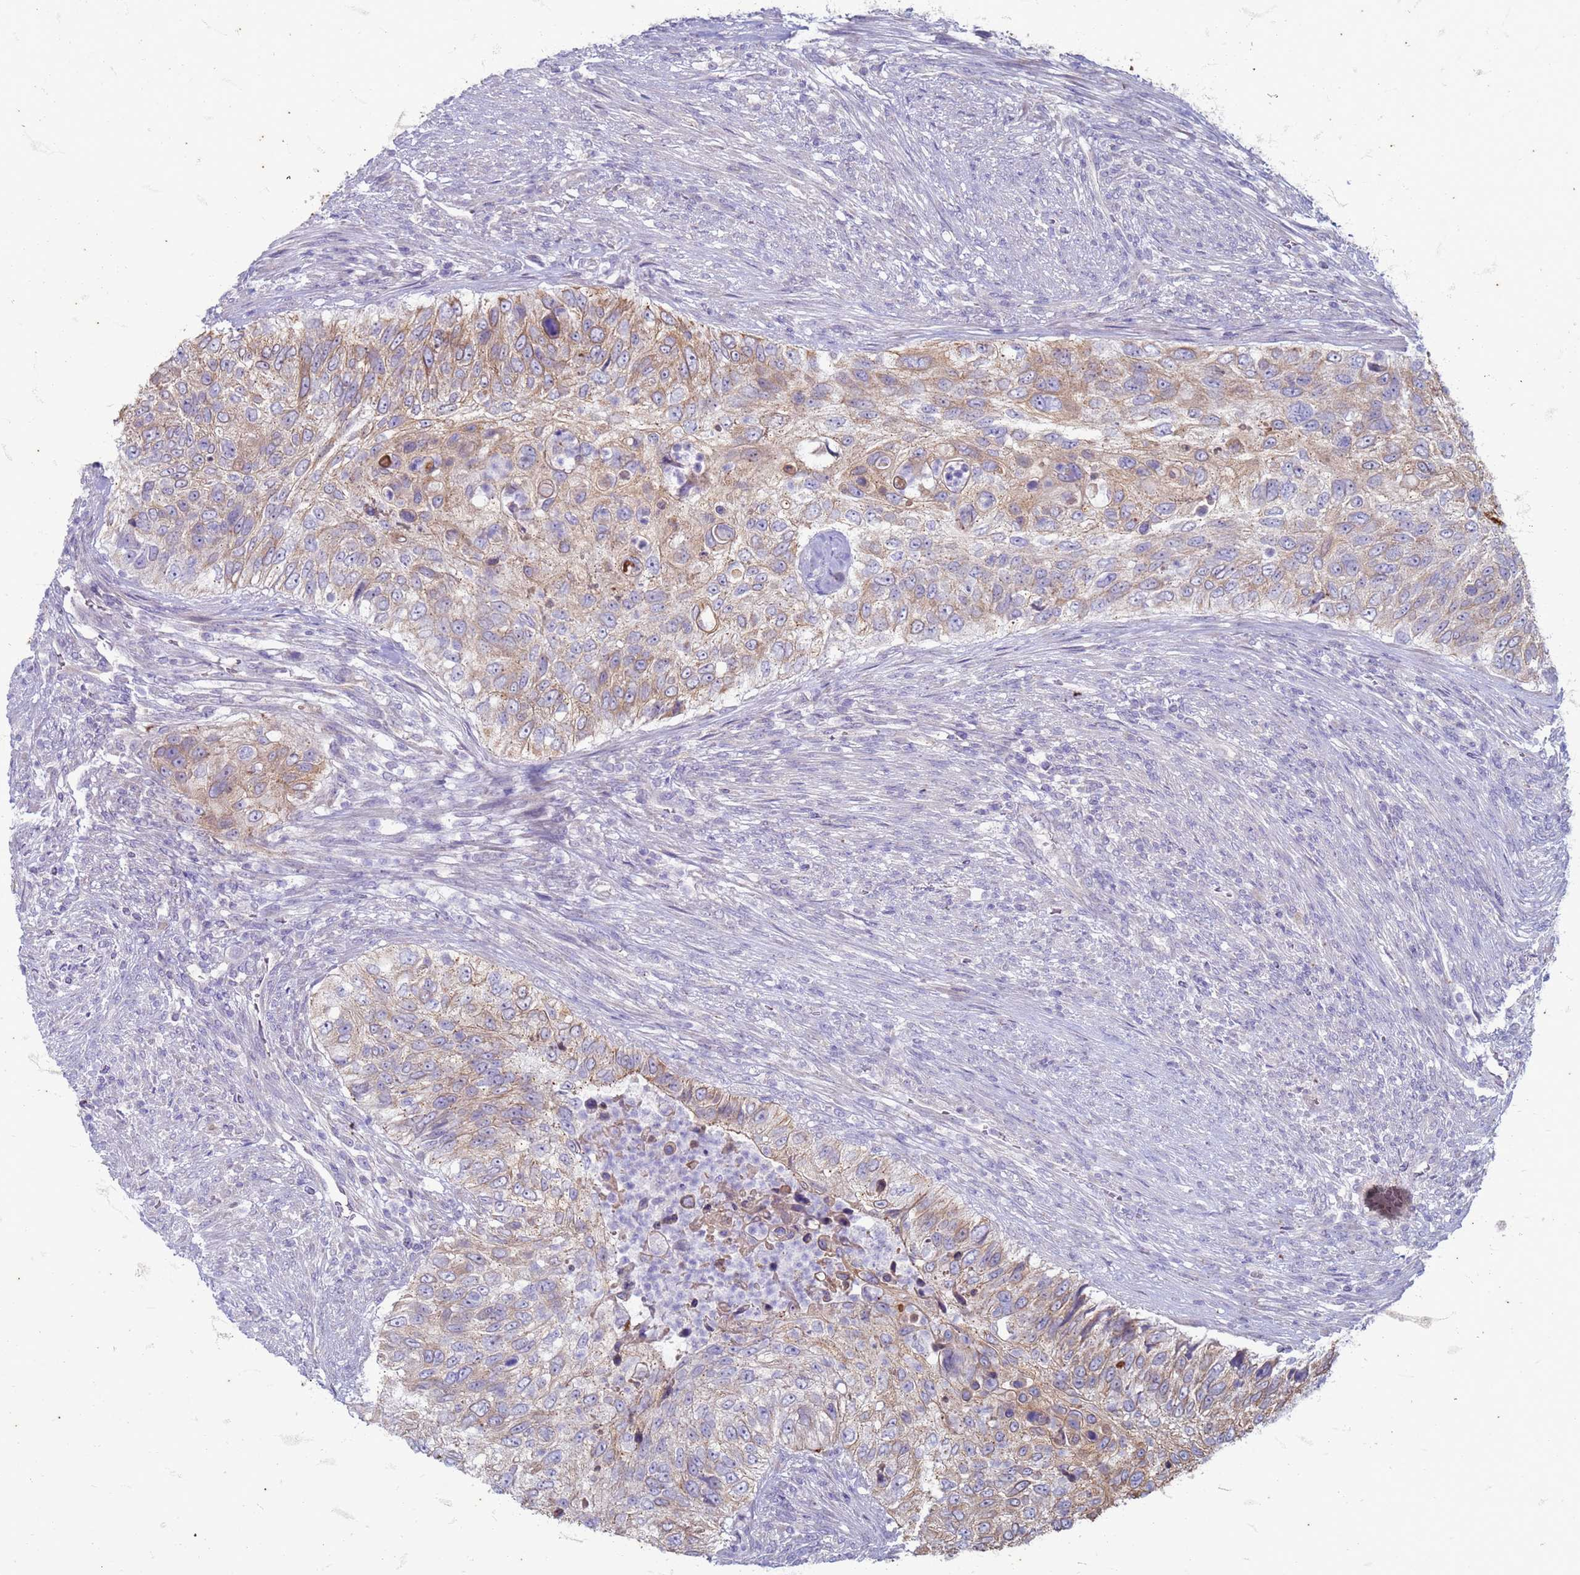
{"staining": {"intensity": "weak", "quantity": "25%-75%", "location": "cytoplasmic/membranous"}, "tissue": "urothelial cancer", "cell_type": "Tumor cells", "image_type": "cancer", "snomed": [{"axis": "morphology", "description": "Urothelial carcinoma, High grade"}, {"axis": "topography", "description": "Urinary bladder"}], "caption": "Urothelial cancer tissue reveals weak cytoplasmic/membranous expression in about 25%-75% of tumor cells (IHC, brightfield microscopy, high magnification).", "gene": "SUCO", "patient": {"sex": "female", "age": 60}}